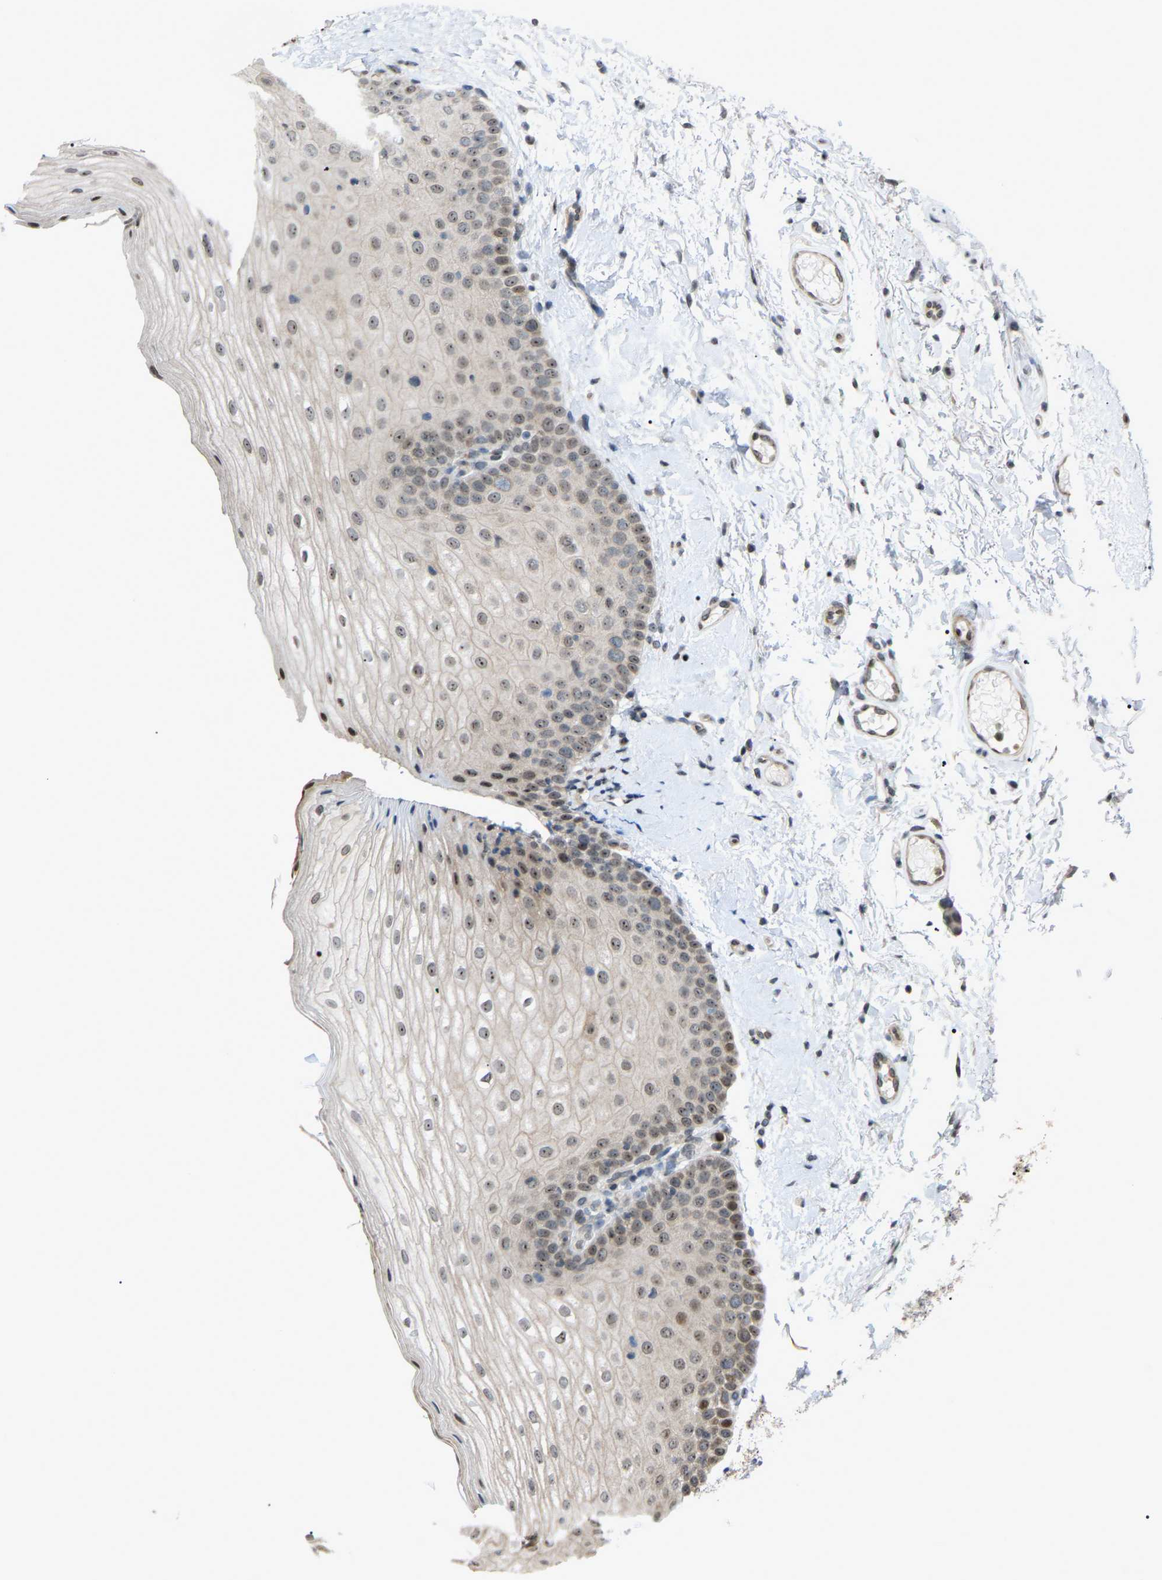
{"staining": {"intensity": "moderate", "quantity": "25%-75%", "location": "nuclear"}, "tissue": "oral mucosa", "cell_type": "Squamous epithelial cells", "image_type": "normal", "snomed": [{"axis": "morphology", "description": "Normal tissue, NOS"}, {"axis": "topography", "description": "Skin"}, {"axis": "topography", "description": "Oral tissue"}], "caption": "This micrograph displays benign oral mucosa stained with IHC to label a protein in brown. The nuclear of squamous epithelial cells show moderate positivity for the protein. Nuclei are counter-stained blue.", "gene": "CROT", "patient": {"sex": "male", "age": 84}}